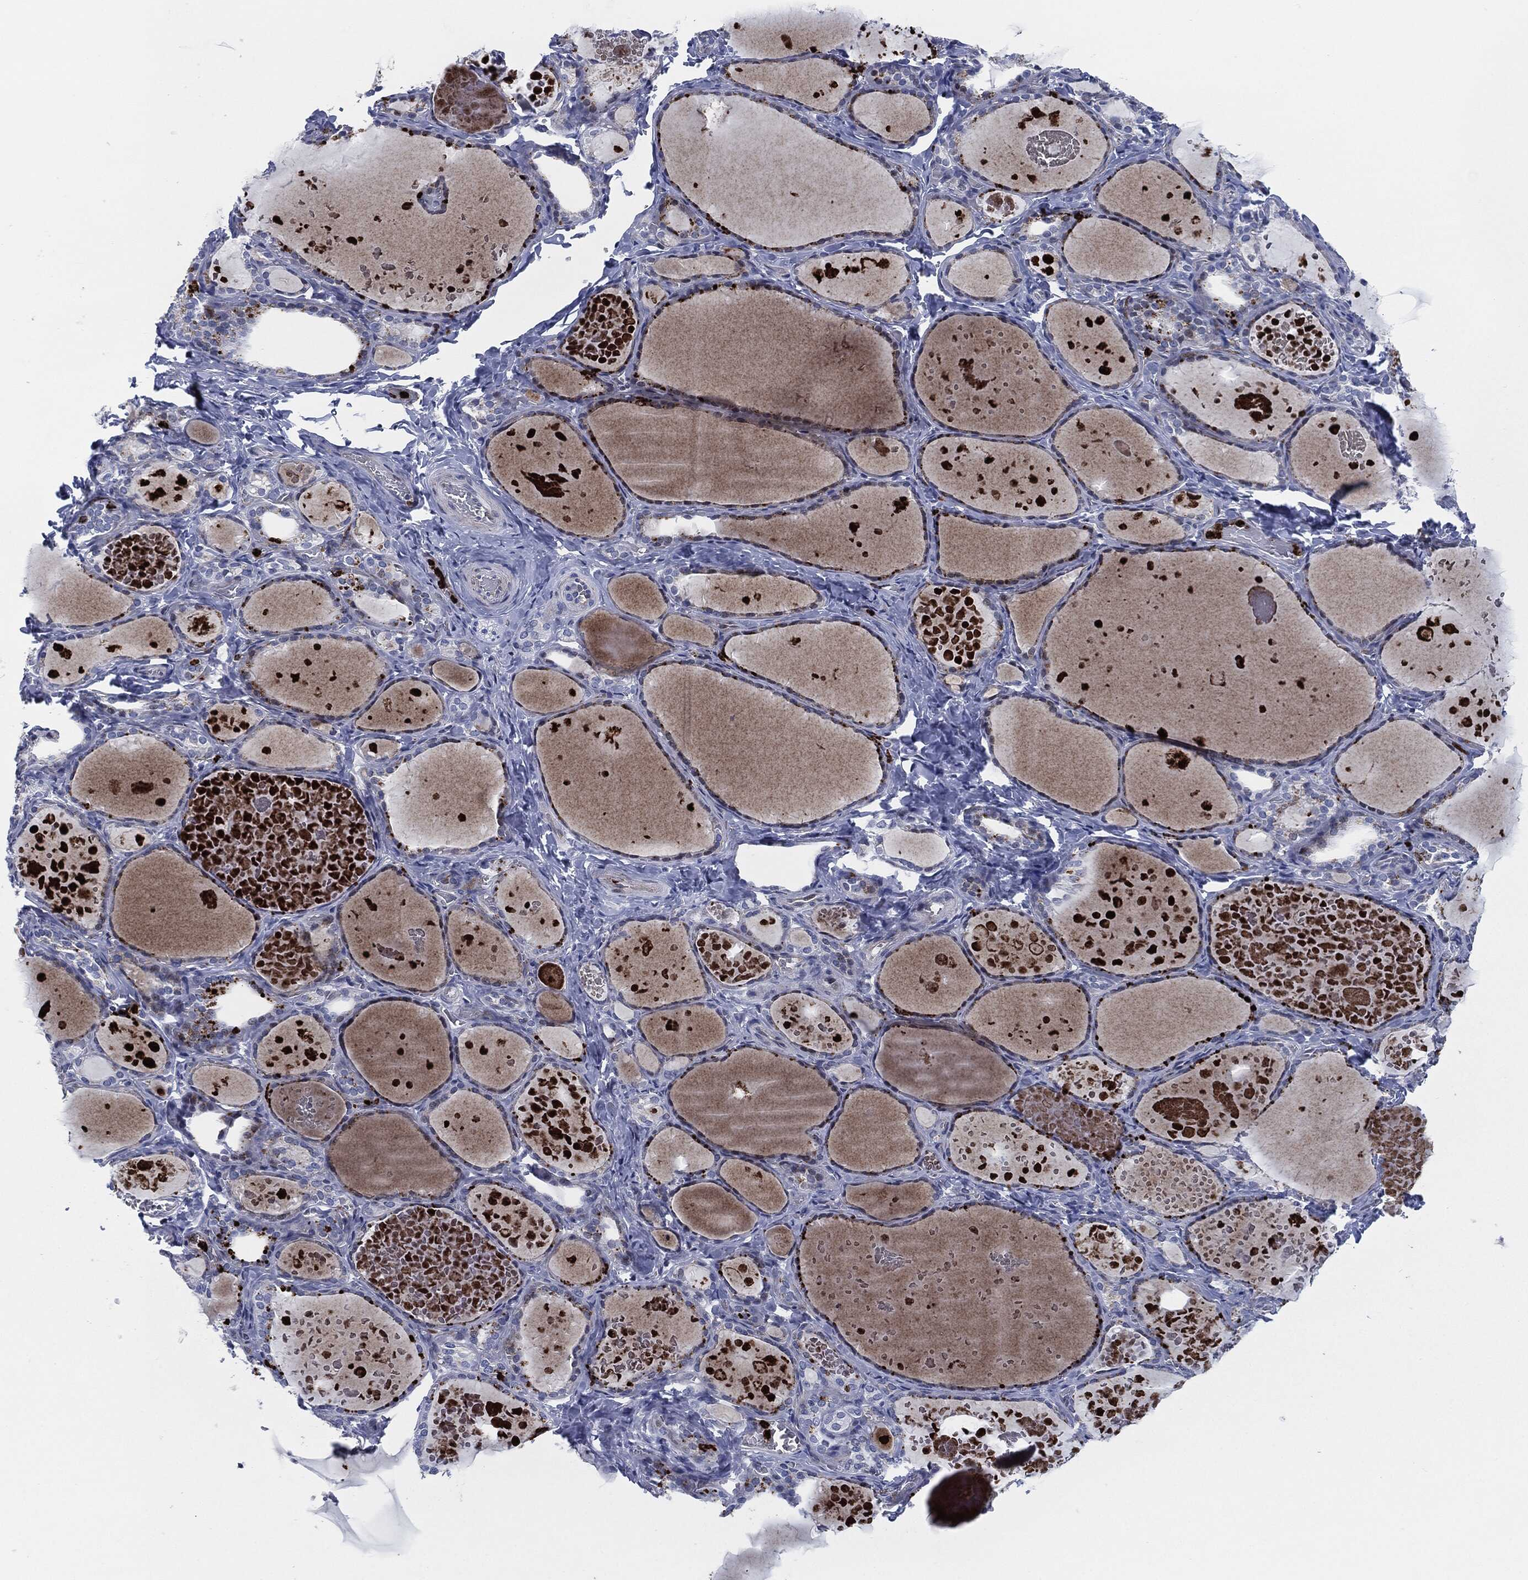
{"staining": {"intensity": "negative", "quantity": "none", "location": "none"}, "tissue": "thyroid gland", "cell_type": "Glandular cells", "image_type": "normal", "snomed": [{"axis": "morphology", "description": "Normal tissue, NOS"}, {"axis": "topography", "description": "Thyroid gland"}], "caption": "Immunohistochemistry (IHC) of unremarkable human thyroid gland reveals no staining in glandular cells. (Stains: DAB (3,3'-diaminobenzidine) immunohistochemistry (IHC) with hematoxylin counter stain, Microscopy: brightfield microscopy at high magnification).", "gene": "MPO", "patient": {"sex": "female", "age": 56}}